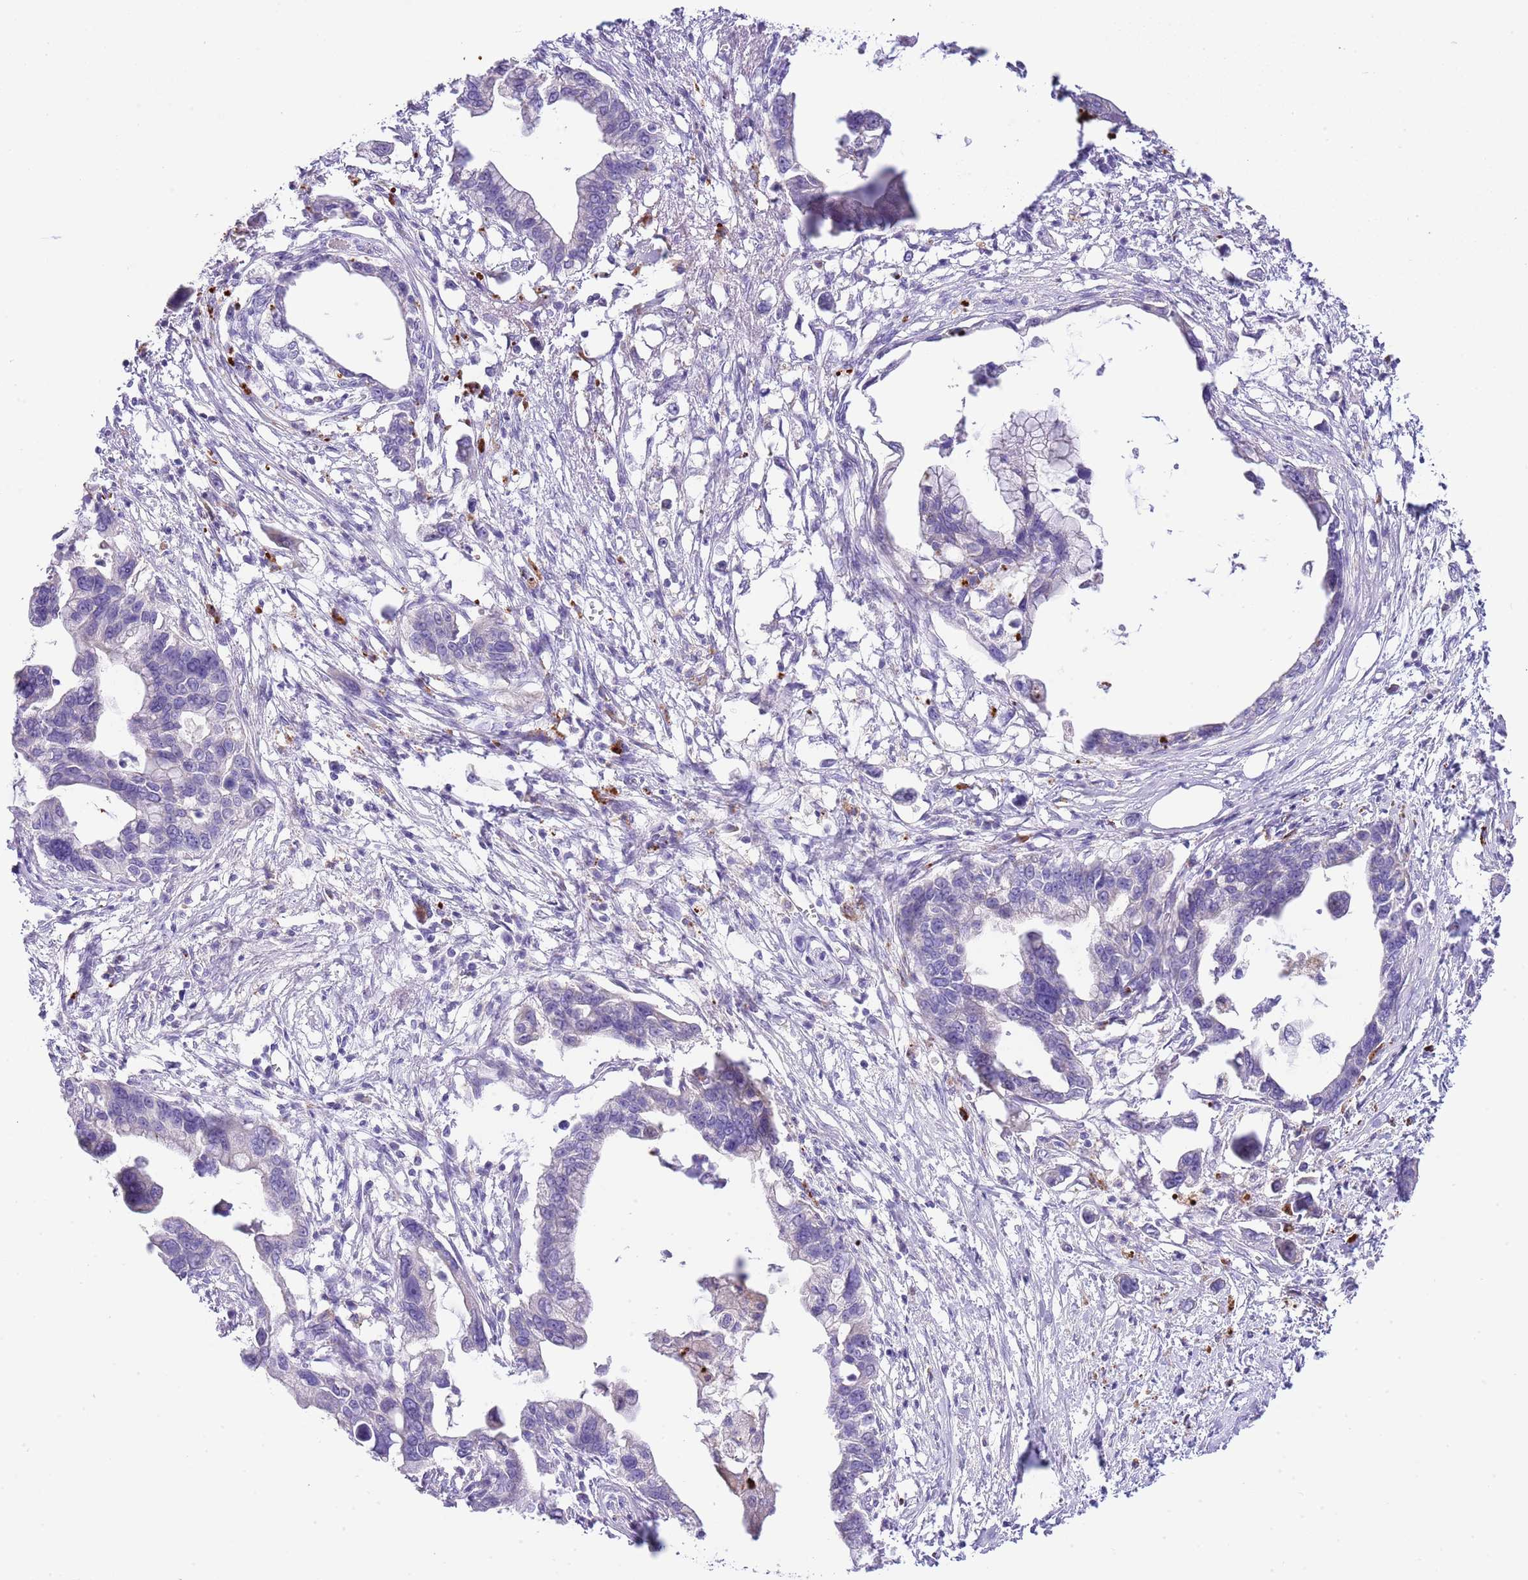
{"staining": {"intensity": "negative", "quantity": "none", "location": "none"}, "tissue": "pancreatic cancer", "cell_type": "Tumor cells", "image_type": "cancer", "snomed": [{"axis": "morphology", "description": "Adenocarcinoma, NOS"}, {"axis": "topography", "description": "Pancreas"}], "caption": "Immunohistochemistry of pancreatic cancer shows no staining in tumor cells.", "gene": "ABHD17A", "patient": {"sex": "female", "age": 83}}